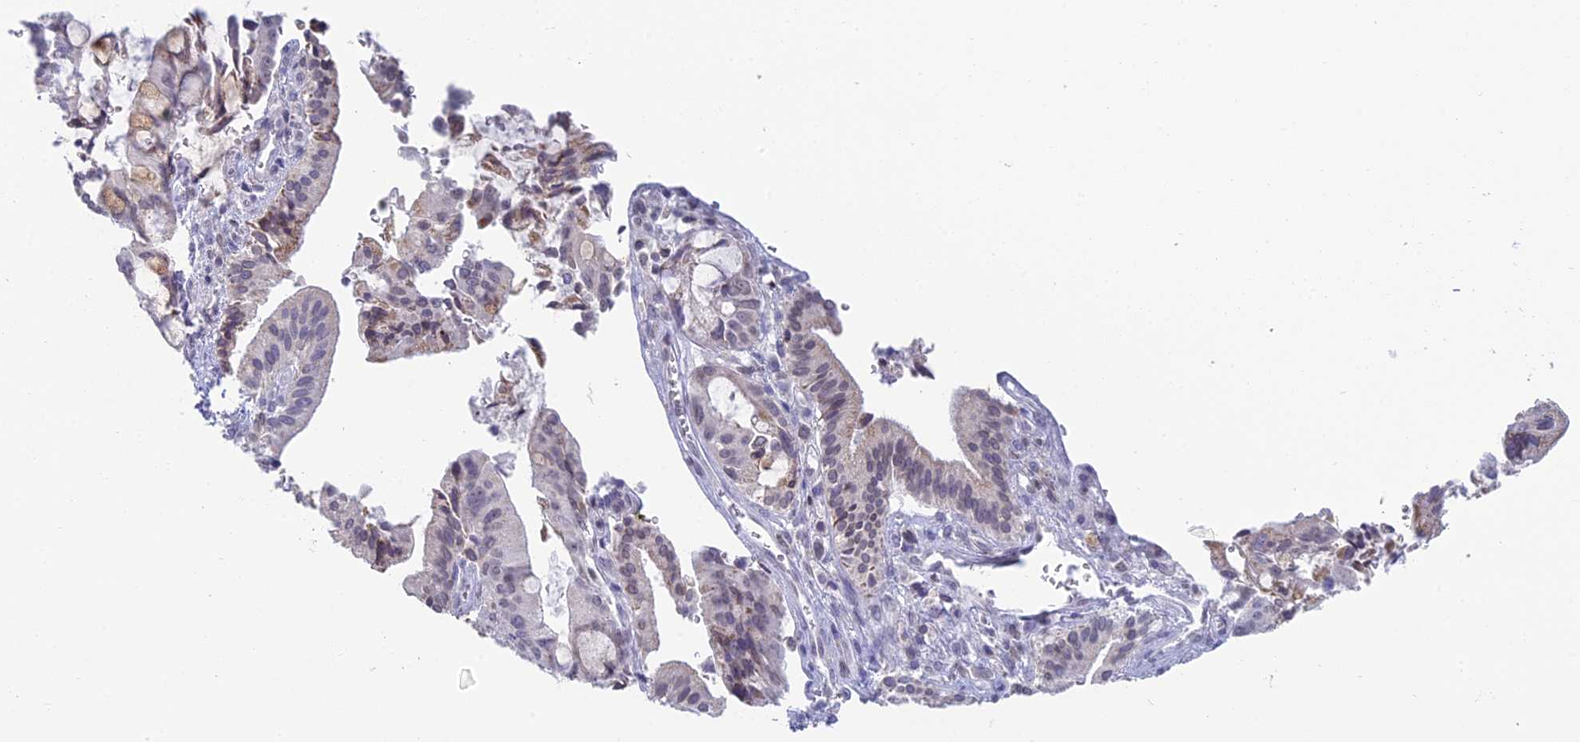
{"staining": {"intensity": "negative", "quantity": "none", "location": "none"}, "tissue": "pancreatic cancer", "cell_type": "Tumor cells", "image_type": "cancer", "snomed": [{"axis": "morphology", "description": "Adenocarcinoma, NOS"}, {"axis": "topography", "description": "Pancreas"}], "caption": "Tumor cells are negative for protein expression in human pancreatic cancer.", "gene": "REXO5", "patient": {"sex": "male", "age": 68}}